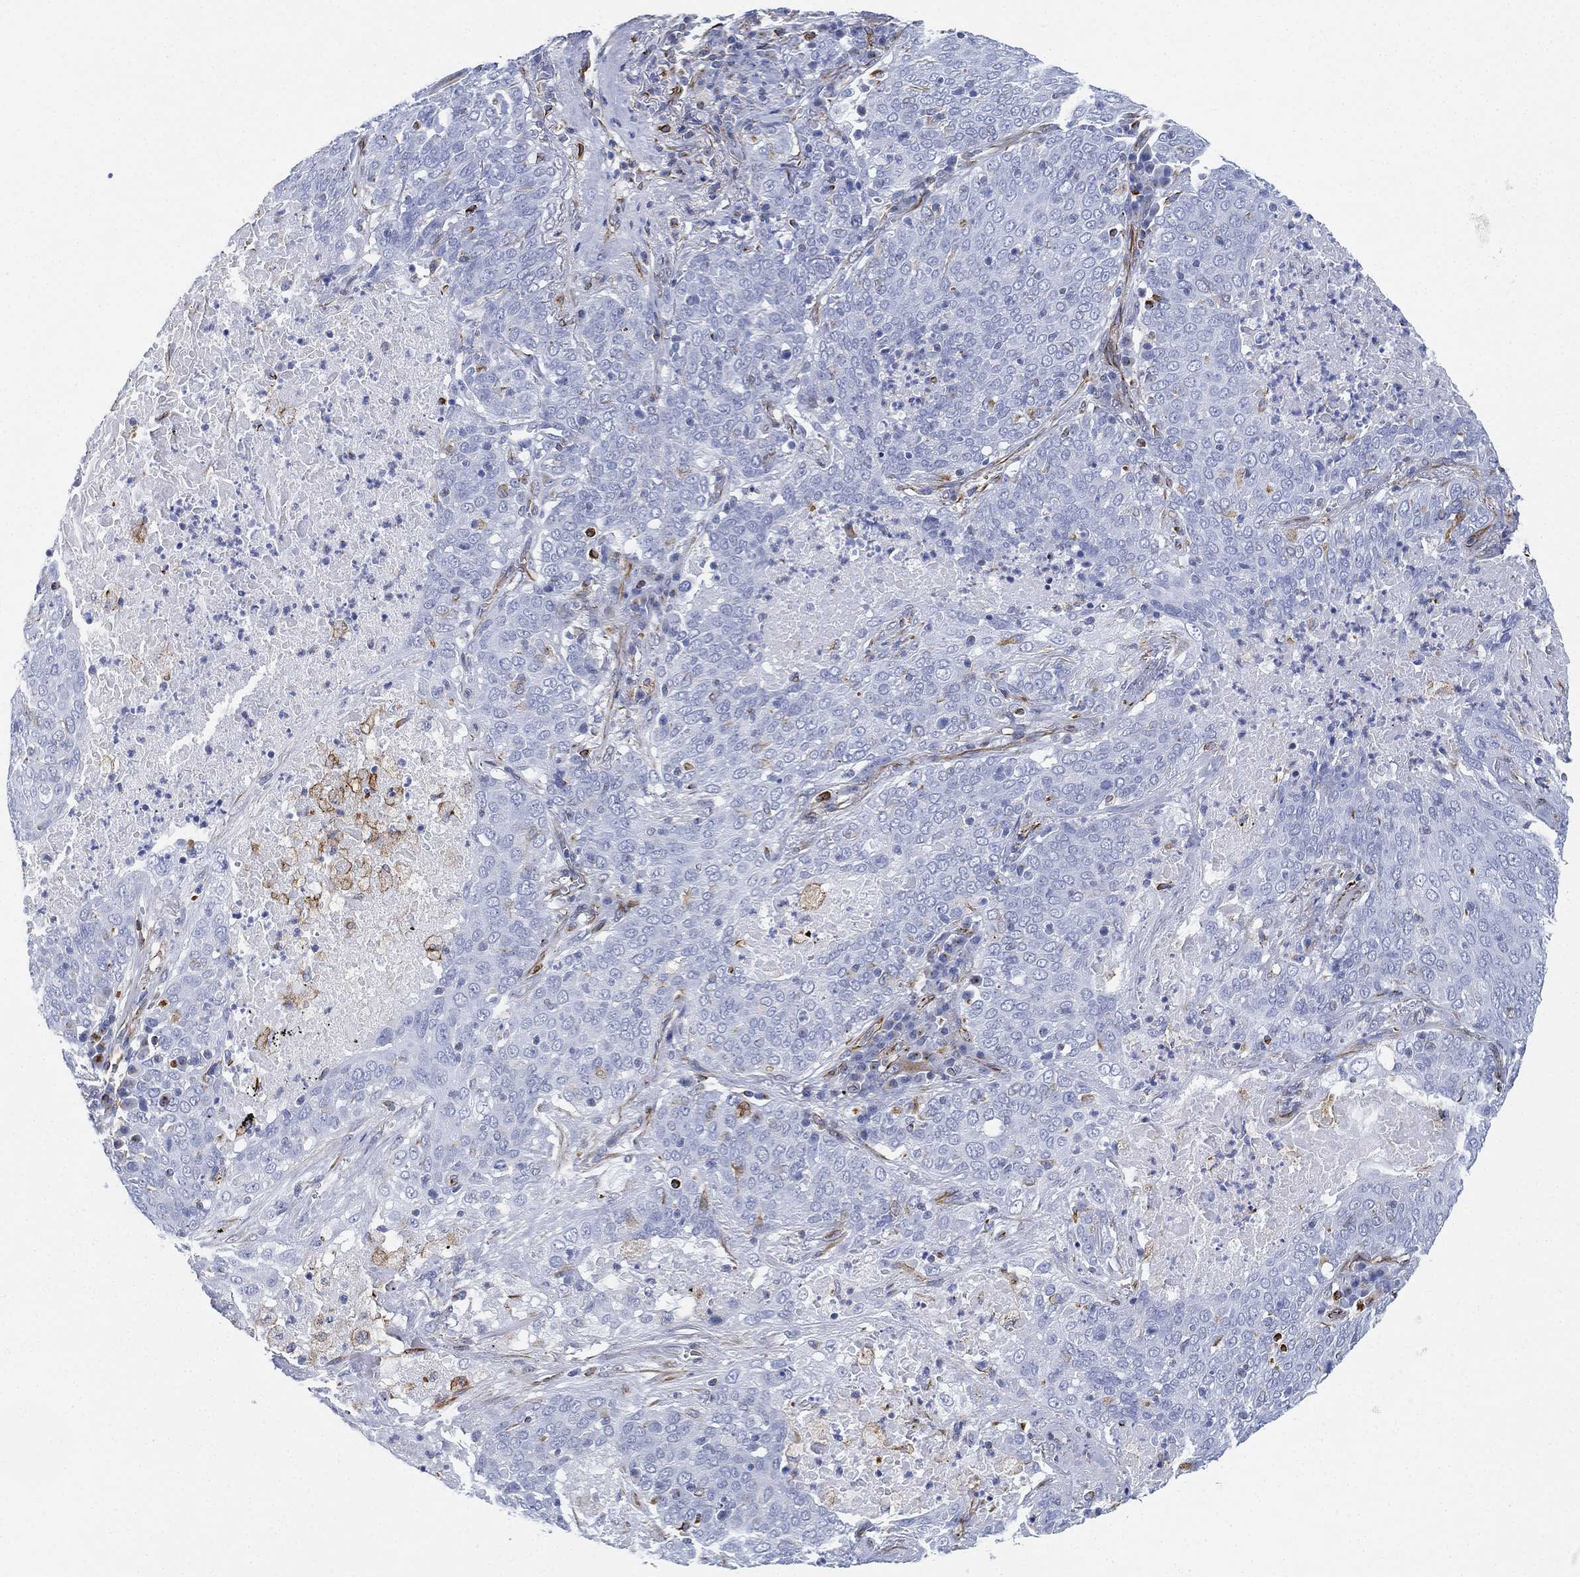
{"staining": {"intensity": "weak", "quantity": "<25%", "location": "cytoplasmic/membranous"}, "tissue": "lung cancer", "cell_type": "Tumor cells", "image_type": "cancer", "snomed": [{"axis": "morphology", "description": "Squamous cell carcinoma, NOS"}, {"axis": "topography", "description": "Lung"}], "caption": "Micrograph shows no significant protein positivity in tumor cells of lung squamous cell carcinoma.", "gene": "PSKH2", "patient": {"sex": "male", "age": 82}}